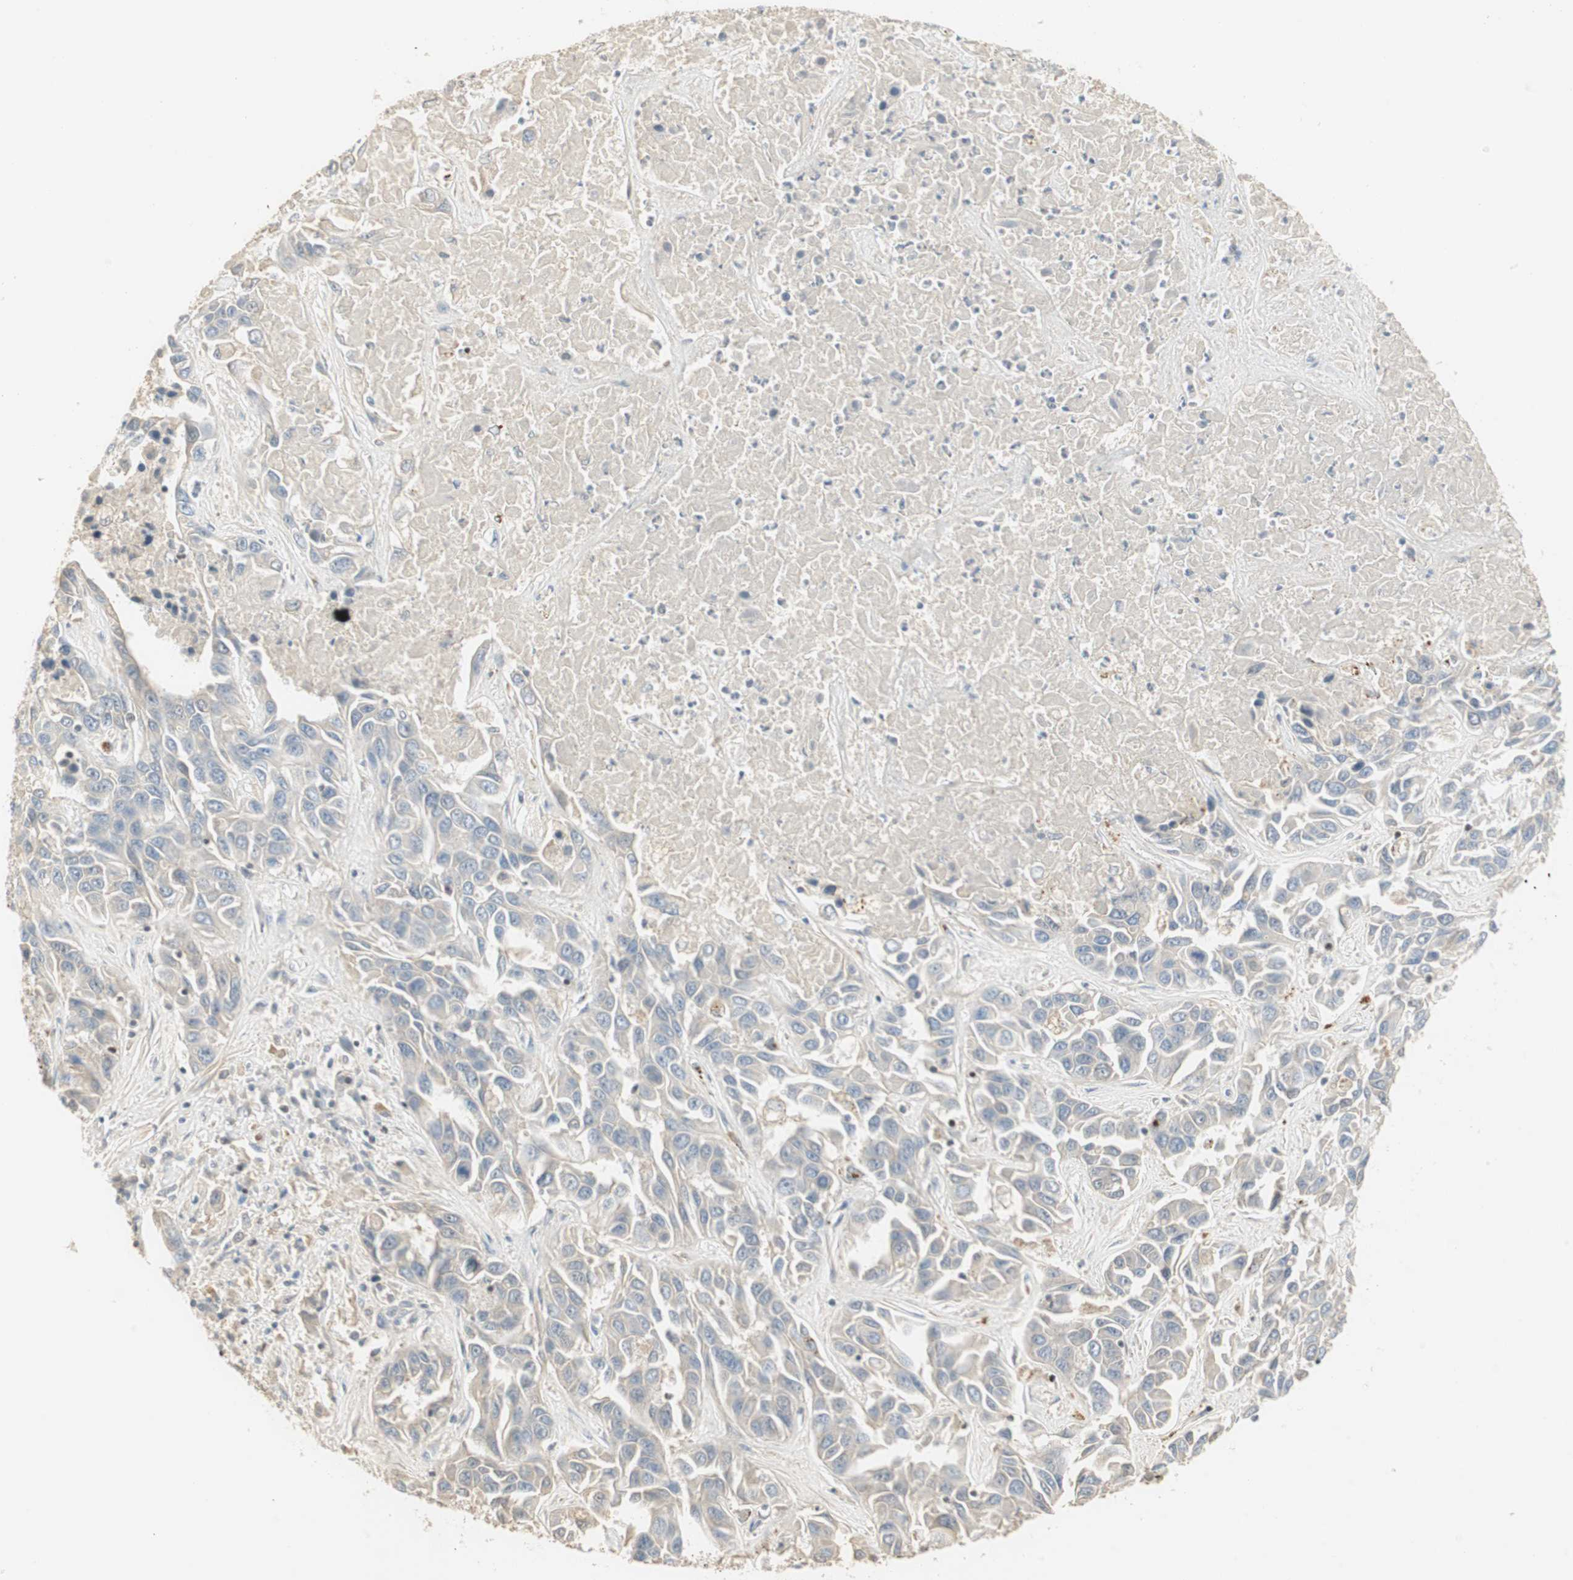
{"staining": {"intensity": "negative", "quantity": "none", "location": "none"}, "tissue": "liver cancer", "cell_type": "Tumor cells", "image_type": "cancer", "snomed": [{"axis": "morphology", "description": "Cholangiocarcinoma"}, {"axis": "topography", "description": "Liver"}], "caption": "The image exhibits no significant positivity in tumor cells of liver cancer.", "gene": "RUNX2", "patient": {"sex": "female", "age": 52}}